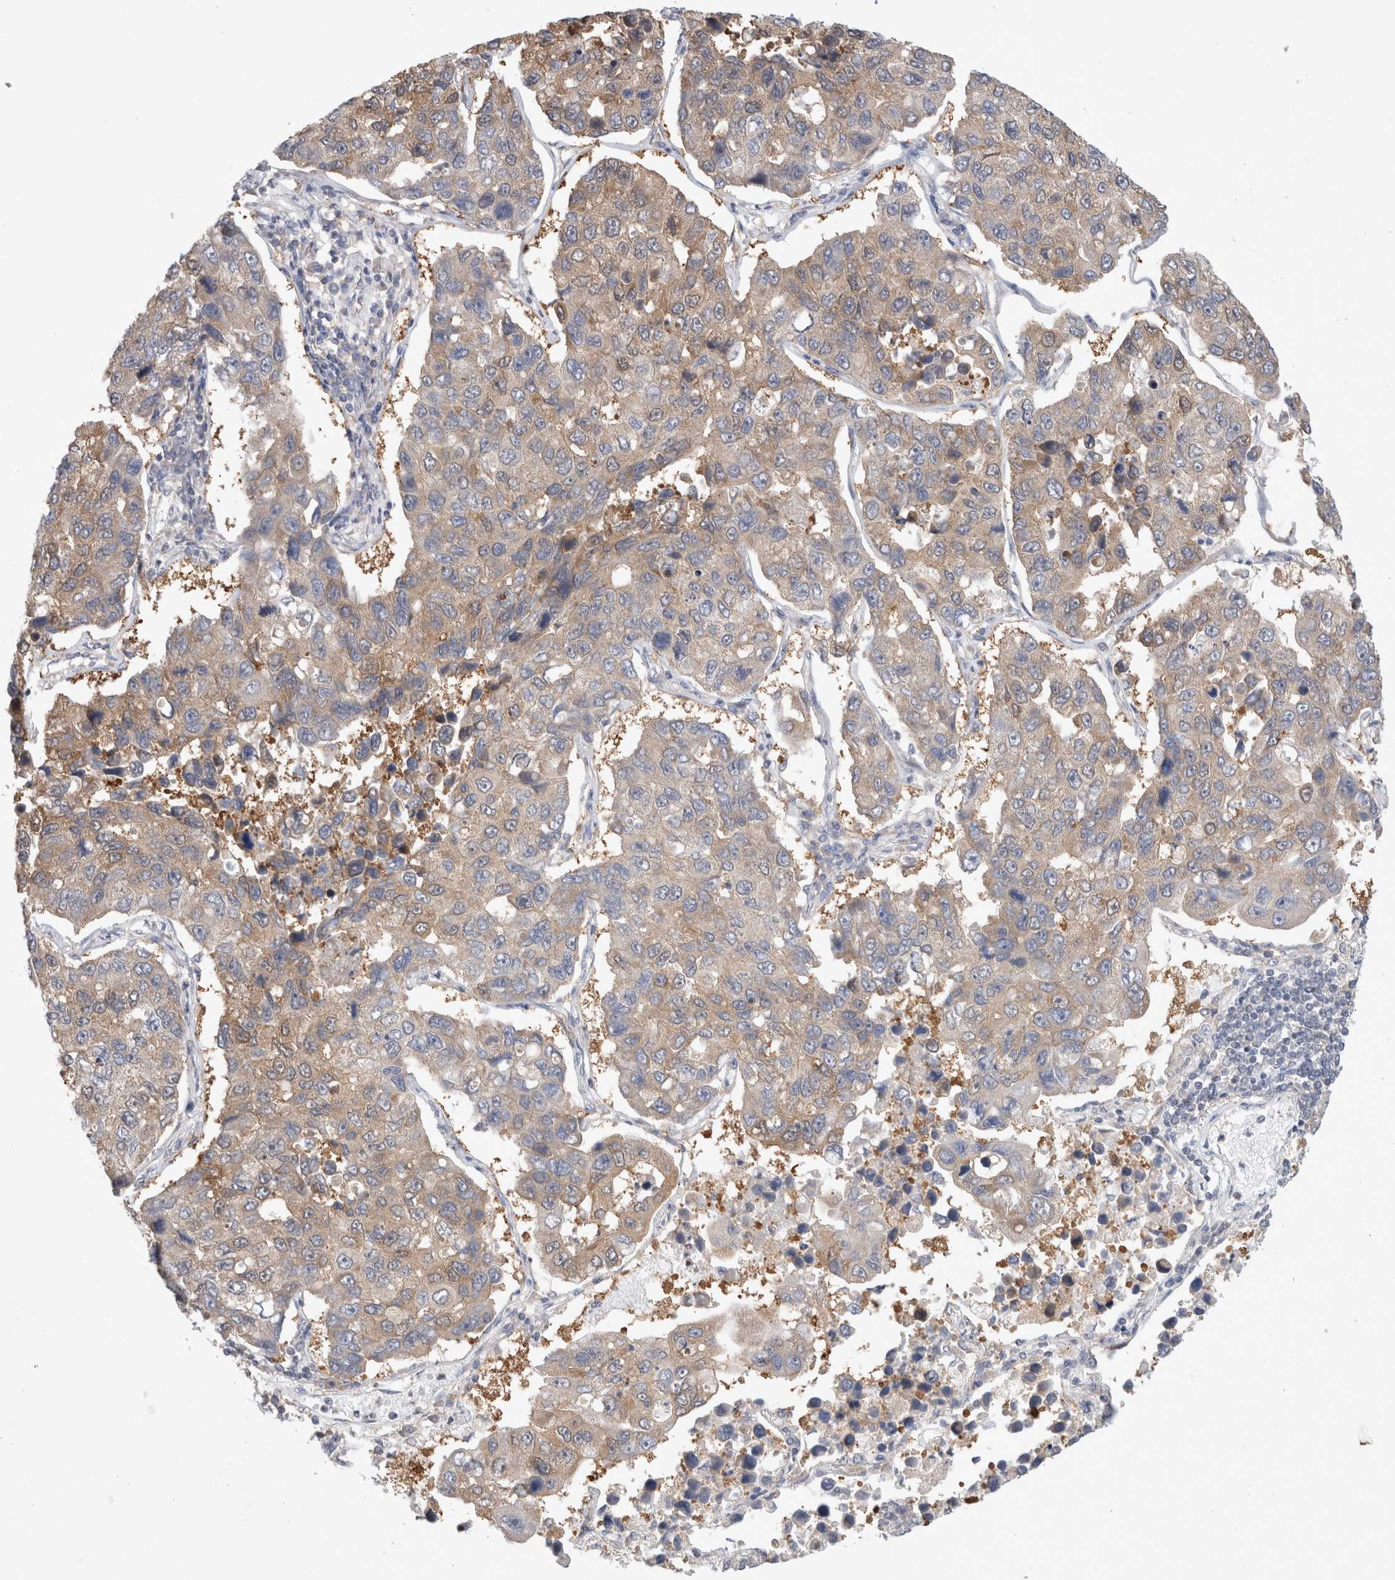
{"staining": {"intensity": "weak", "quantity": ">75%", "location": "cytoplasmic/membranous"}, "tissue": "lung cancer", "cell_type": "Tumor cells", "image_type": "cancer", "snomed": [{"axis": "morphology", "description": "Adenocarcinoma, NOS"}, {"axis": "topography", "description": "Lung"}], "caption": "The micrograph exhibits staining of lung adenocarcinoma, revealing weak cytoplasmic/membranous protein expression (brown color) within tumor cells.", "gene": "IFT74", "patient": {"sex": "male", "age": 64}}